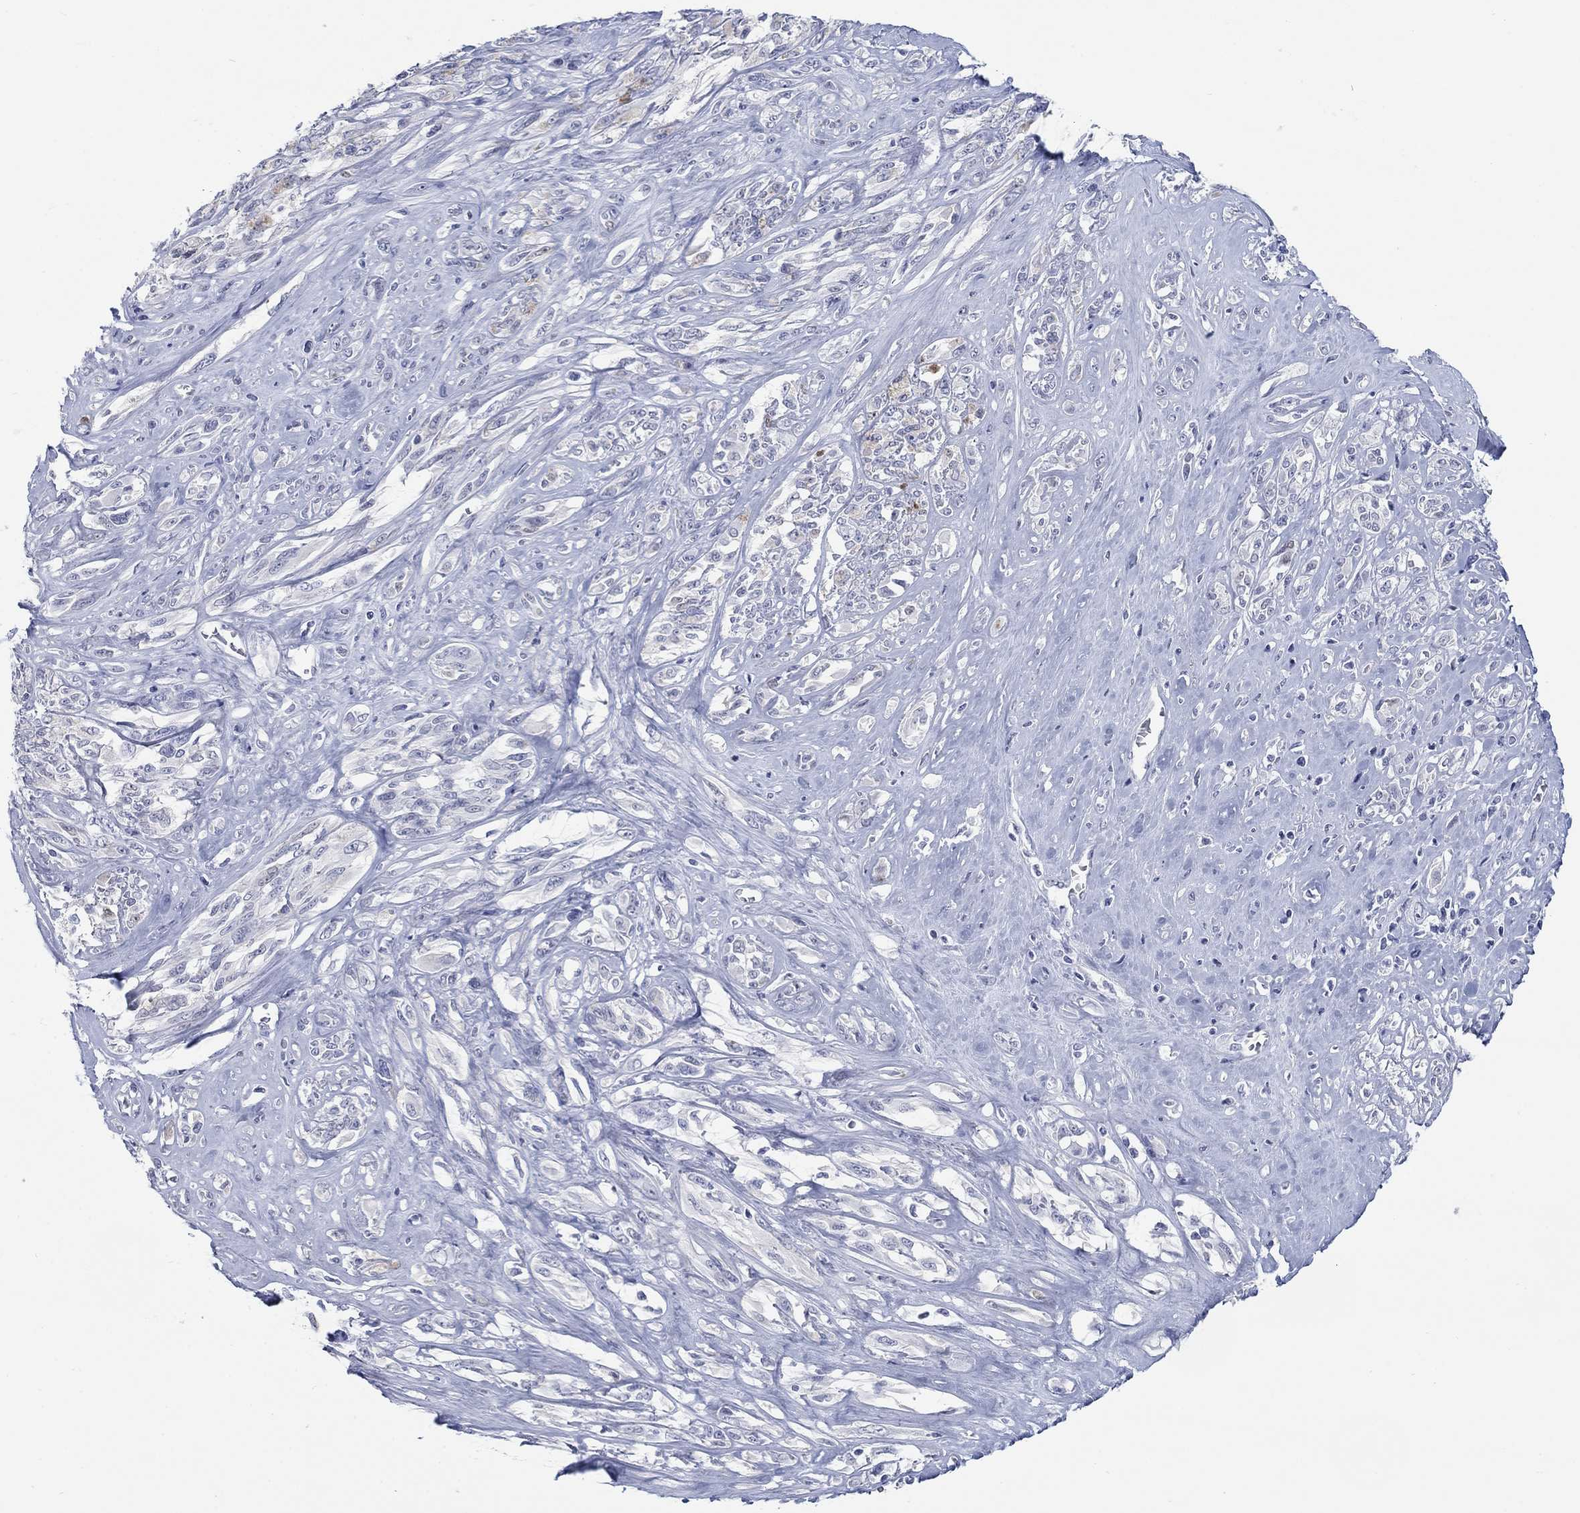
{"staining": {"intensity": "negative", "quantity": "none", "location": "none"}, "tissue": "melanoma", "cell_type": "Tumor cells", "image_type": "cancer", "snomed": [{"axis": "morphology", "description": "Malignant melanoma, NOS"}, {"axis": "topography", "description": "Skin"}], "caption": "Melanoma was stained to show a protein in brown. There is no significant staining in tumor cells. The staining is performed using DAB brown chromogen with nuclei counter-stained in using hematoxylin.", "gene": "ATP6V1G2", "patient": {"sex": "female", "age": 91}}